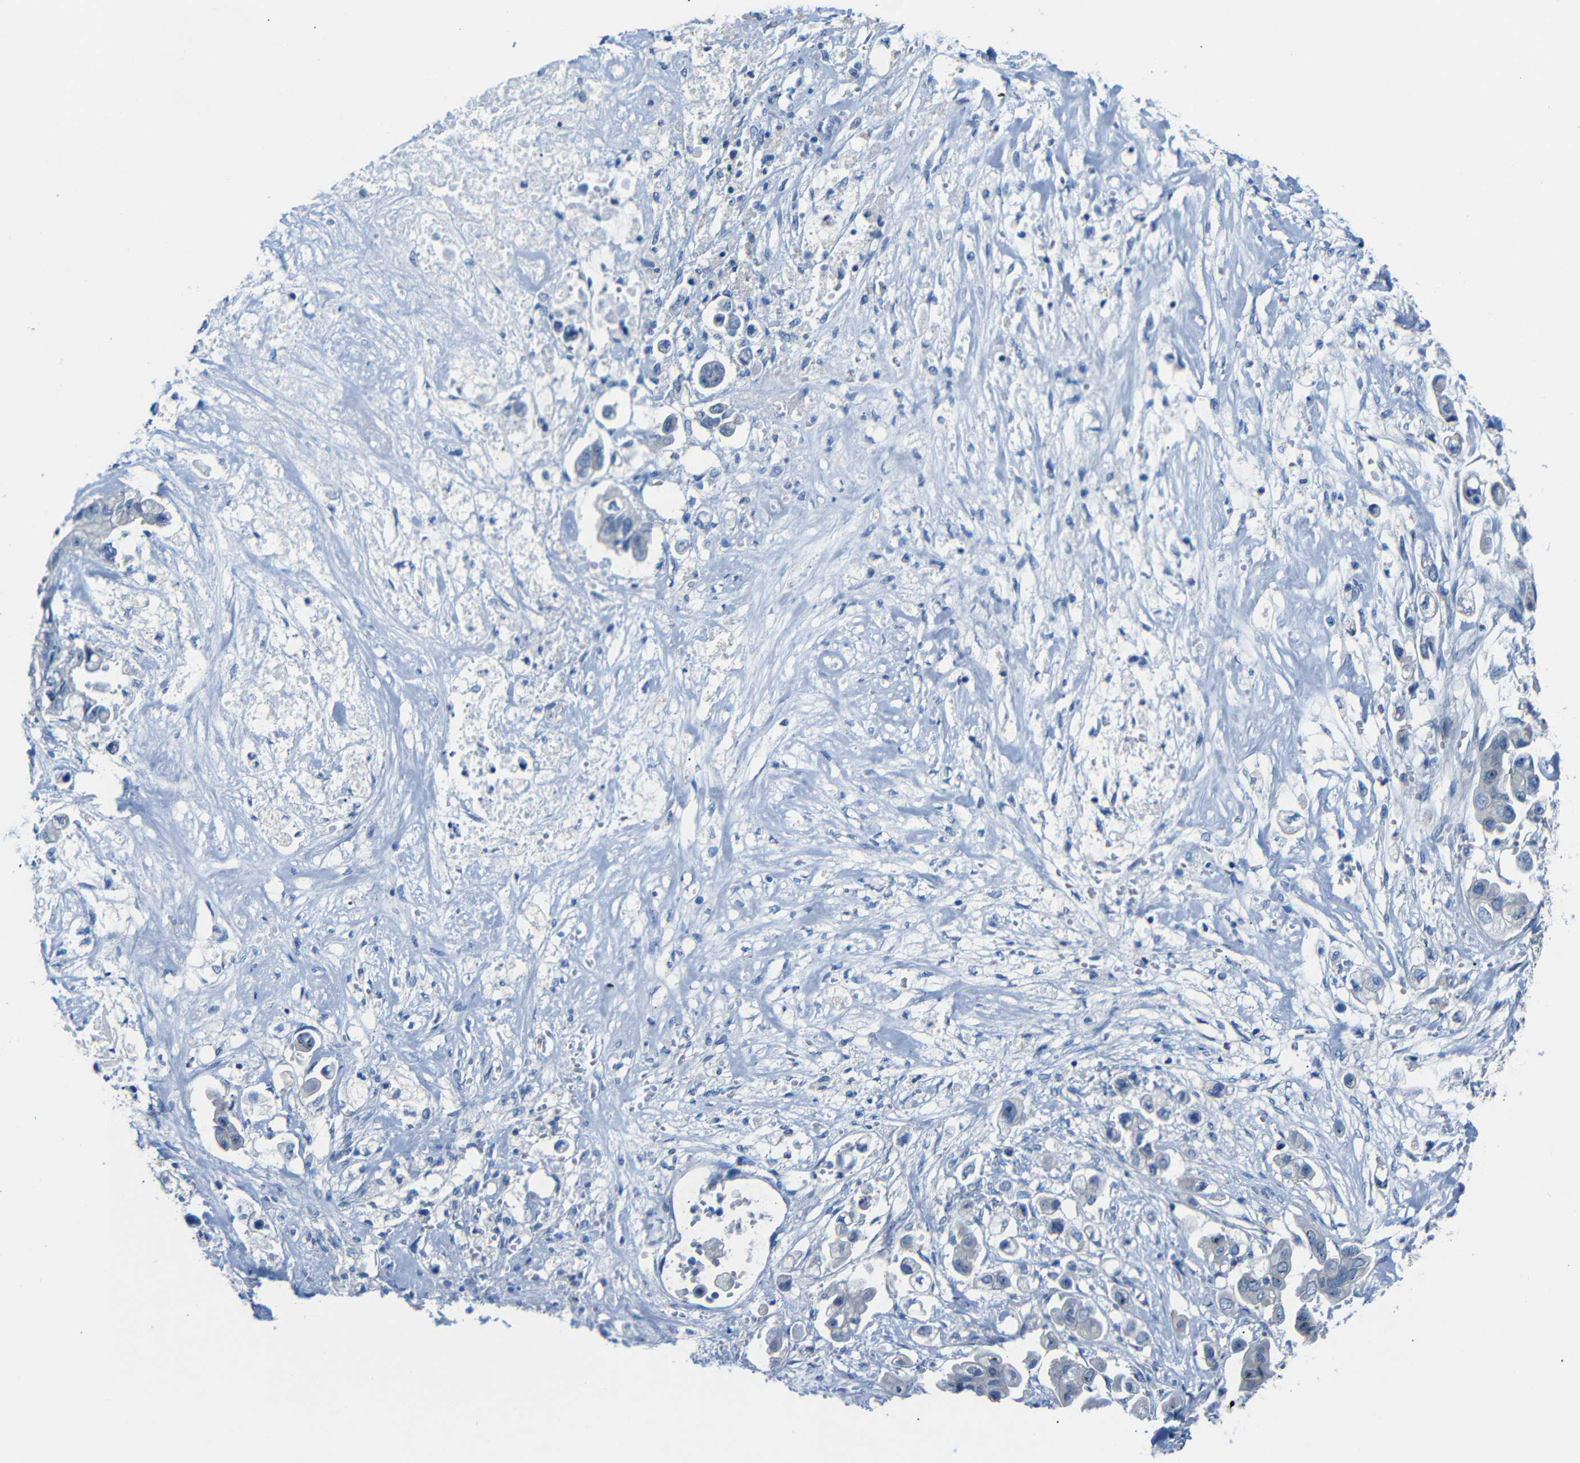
{"staining": {"intensity": "negative", "quantity": "none", "location": "none"}, "tissue": "stomach cancer", "cell_type": "Tumor cells", "image_type": "cancer", "snomed": [{"axis": "morphology", "description": "Adenocarcinoma, NOS"}, {"axis": "topography", "description": "Stomach"}], "caption": "Immunohistochemical staining of human adenocarcinoma (stomach) exhibits no significant positivity in tumor cells.", "gene": "C1orf210", "patient": {"sex": "male", "age": 62}}